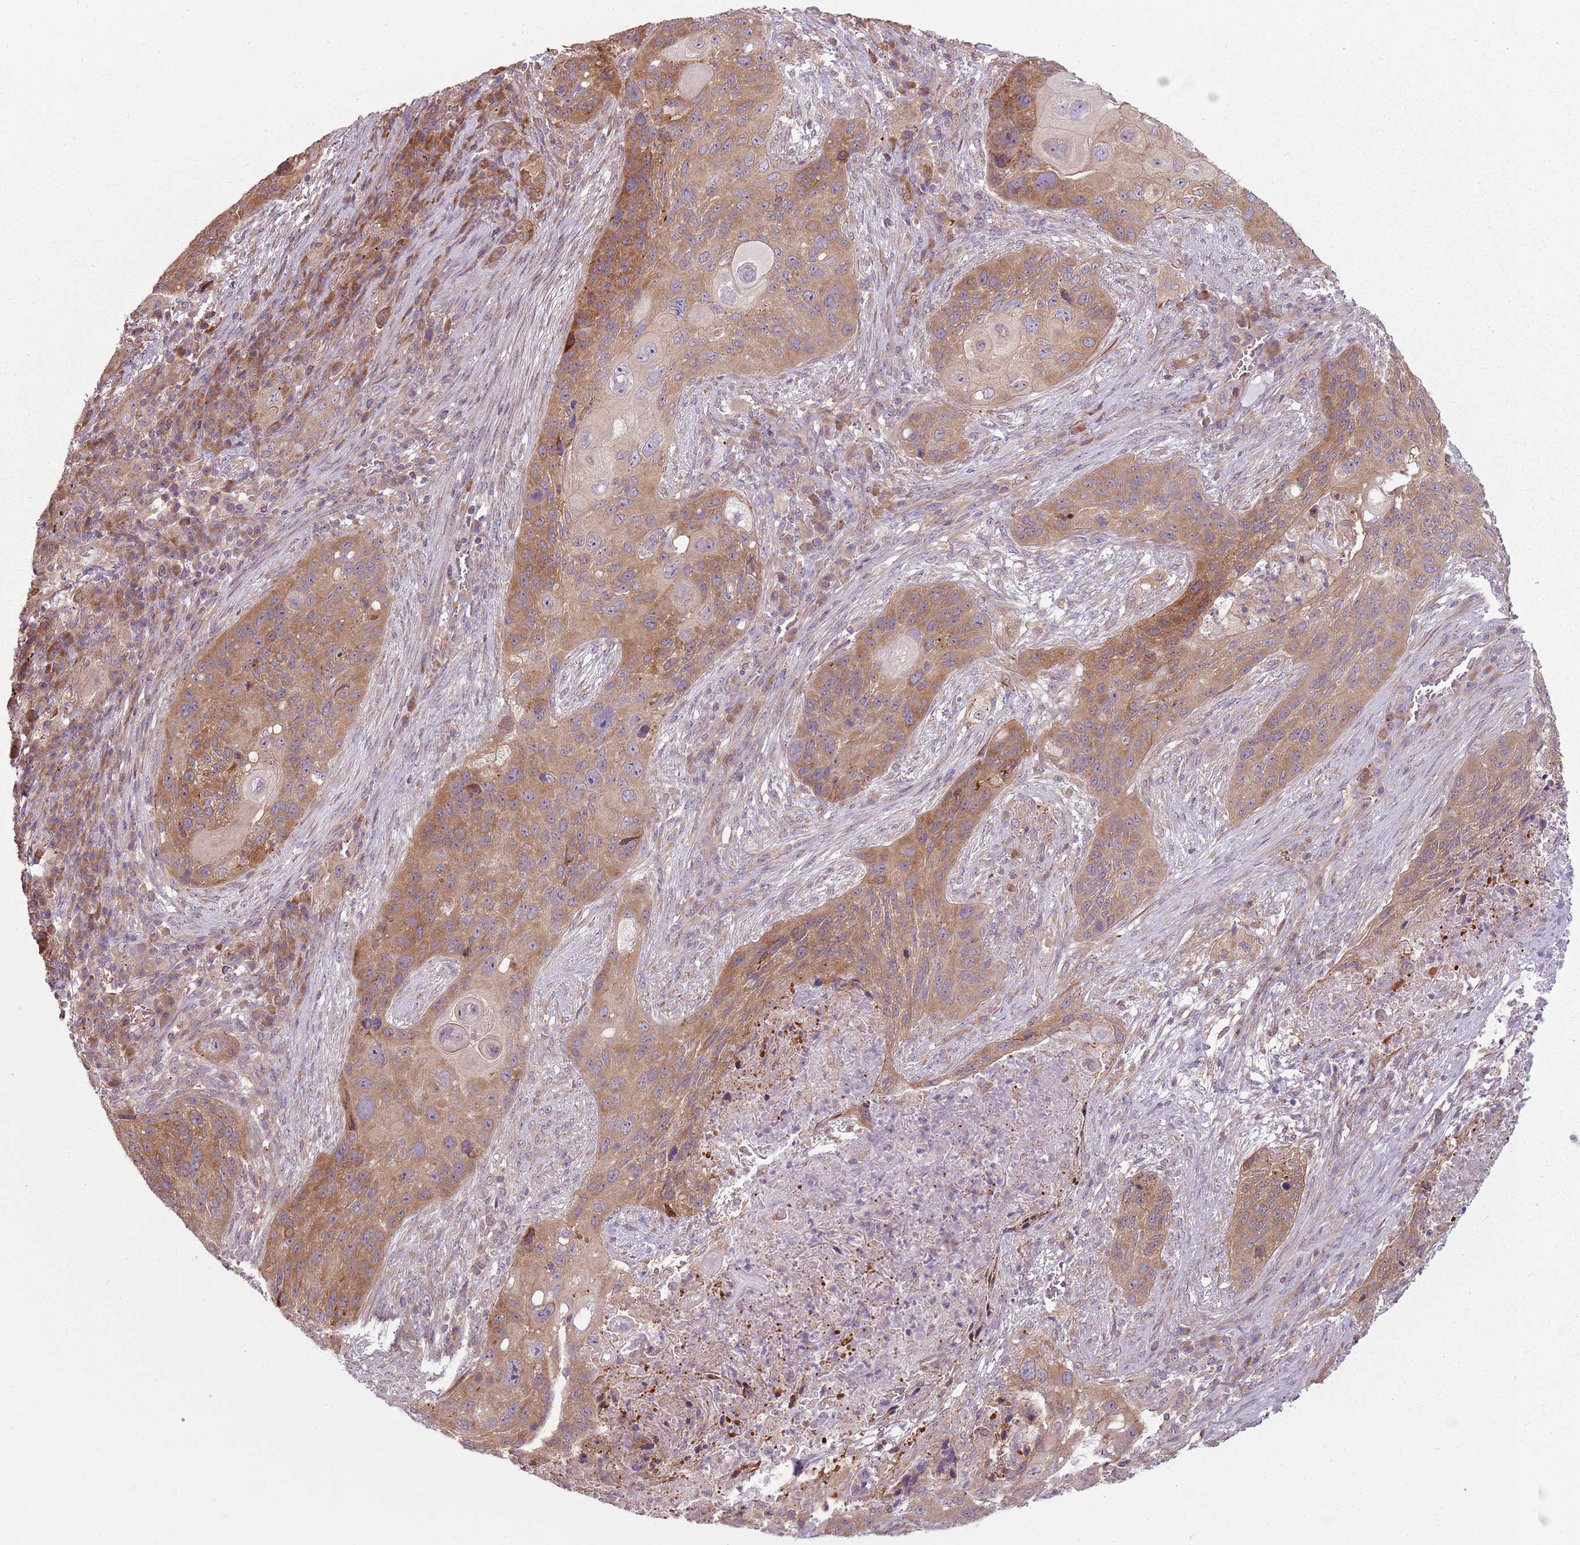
{"staining": {"intensity": "moderate", "quantity": ">75%", "location": "cytoplasmic/membranous"}, "tissue": "lung cancer", "cell_type": "Tumor cells", "image_type": "cancer", "snomed": [{"axis": "morphology", "description": "Squamous cell carcinoma, NOS"}, {"axis": "topography", "description": "Lung"}], "caption": "Protein analysis of squamous cell carcinoma (lung) tissue displays moderate cytoplasmic/membranous staining in approximately >75% of tumor cells.", "gene": "RPL21", "patient": {"sex": "female", "age": 63}}